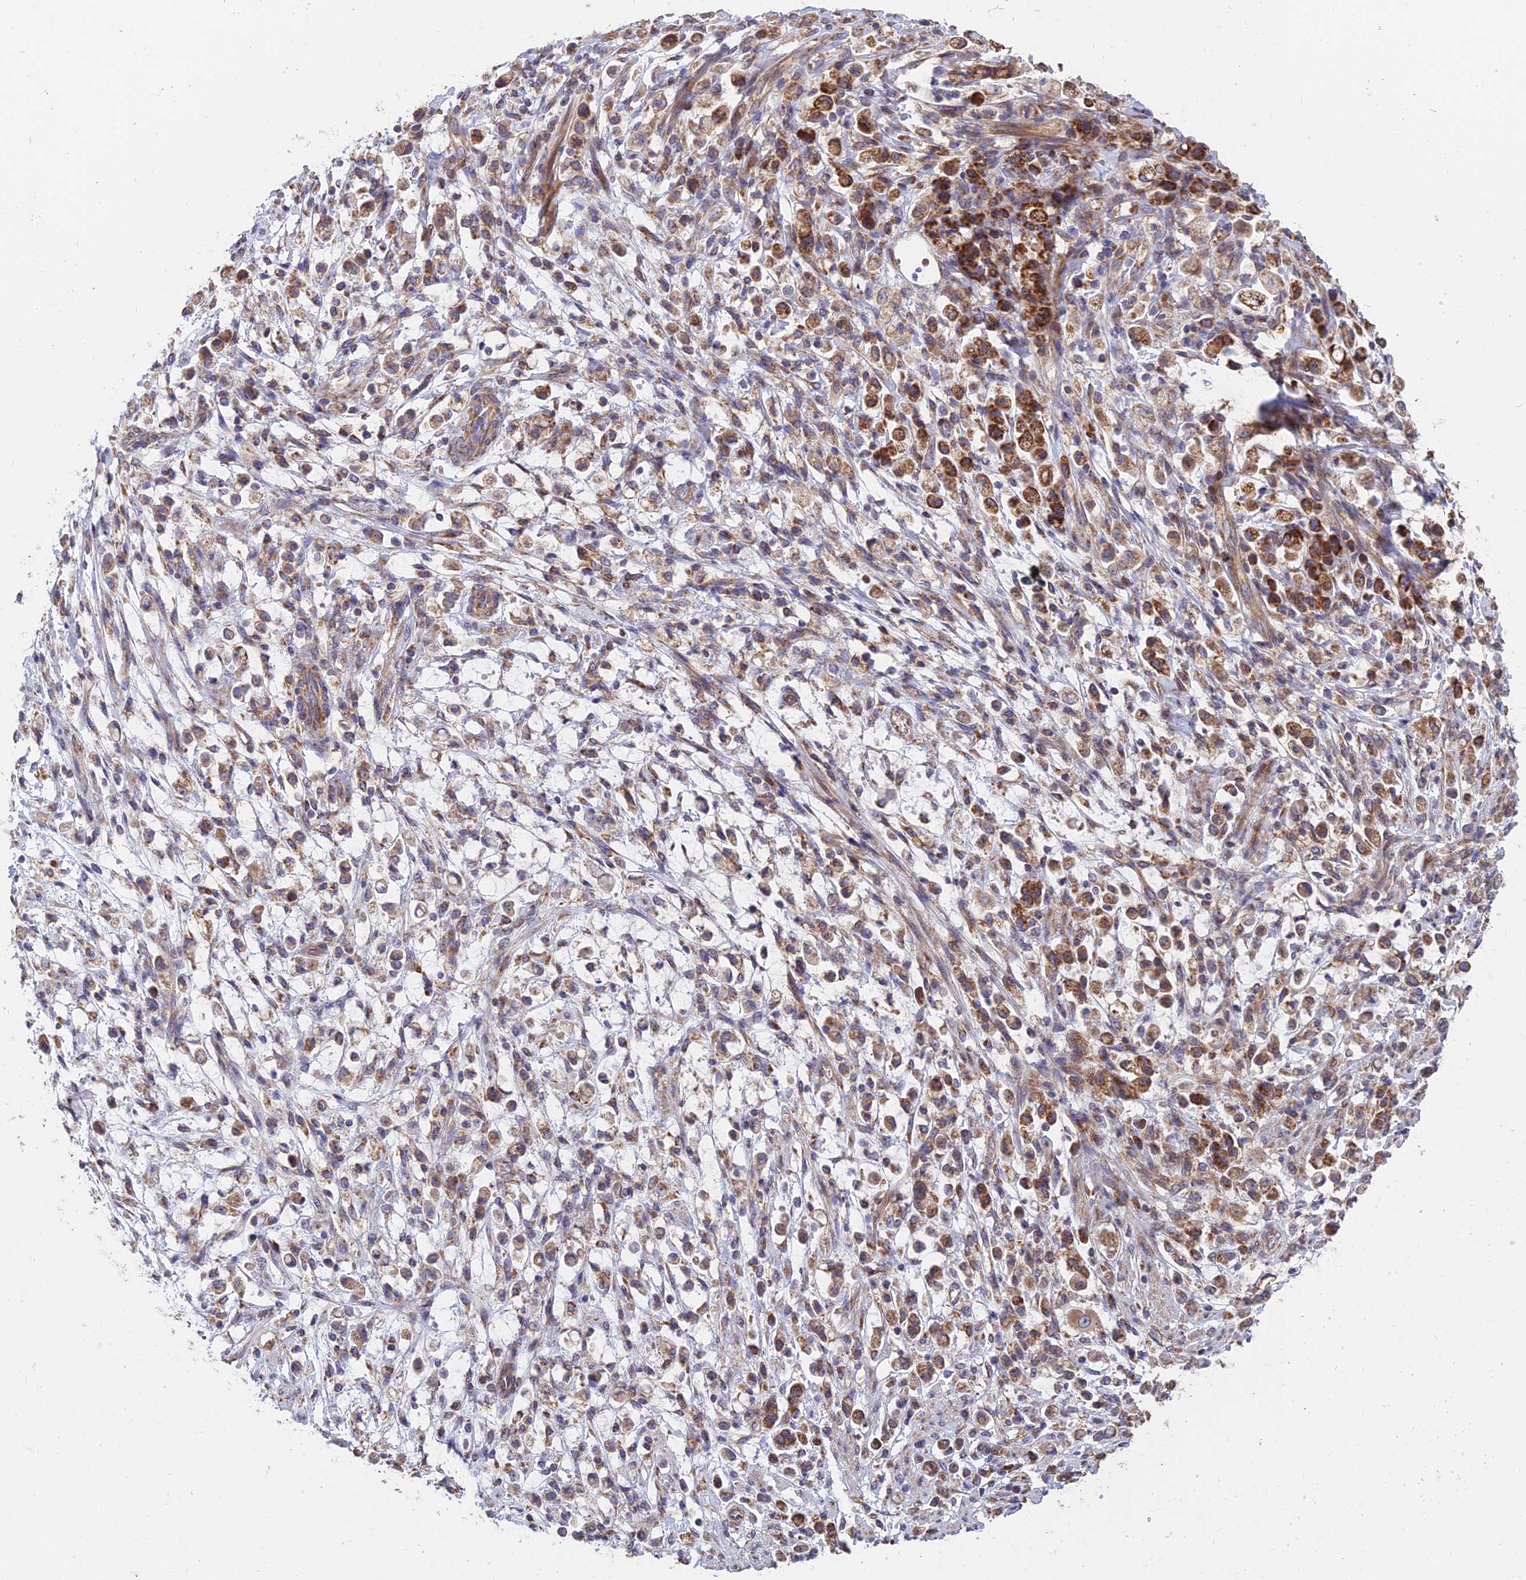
{"staining": {"intensity": "moderate", "quantity": ">75%", "location": "cytoplasmic/membranous"}, "tissue": "stomach cancer", "cell_type": "Tumor cells", "image_type": "cancer", "snomed": [{"axis": "morphology", "description": "Adenocarcinoma, NOS"}, {"axis": "topography", "description": "Stomach"}], "caption": "This micrograph displays immunohistochemistry staining of stomach cancer (adenocarcinoma), with medium moderate cytoplasmic/membranous expression in approximately >75% of tumor cells.", "gene": "ECSIT", "patient": {"sex": "female", "age": 60}}